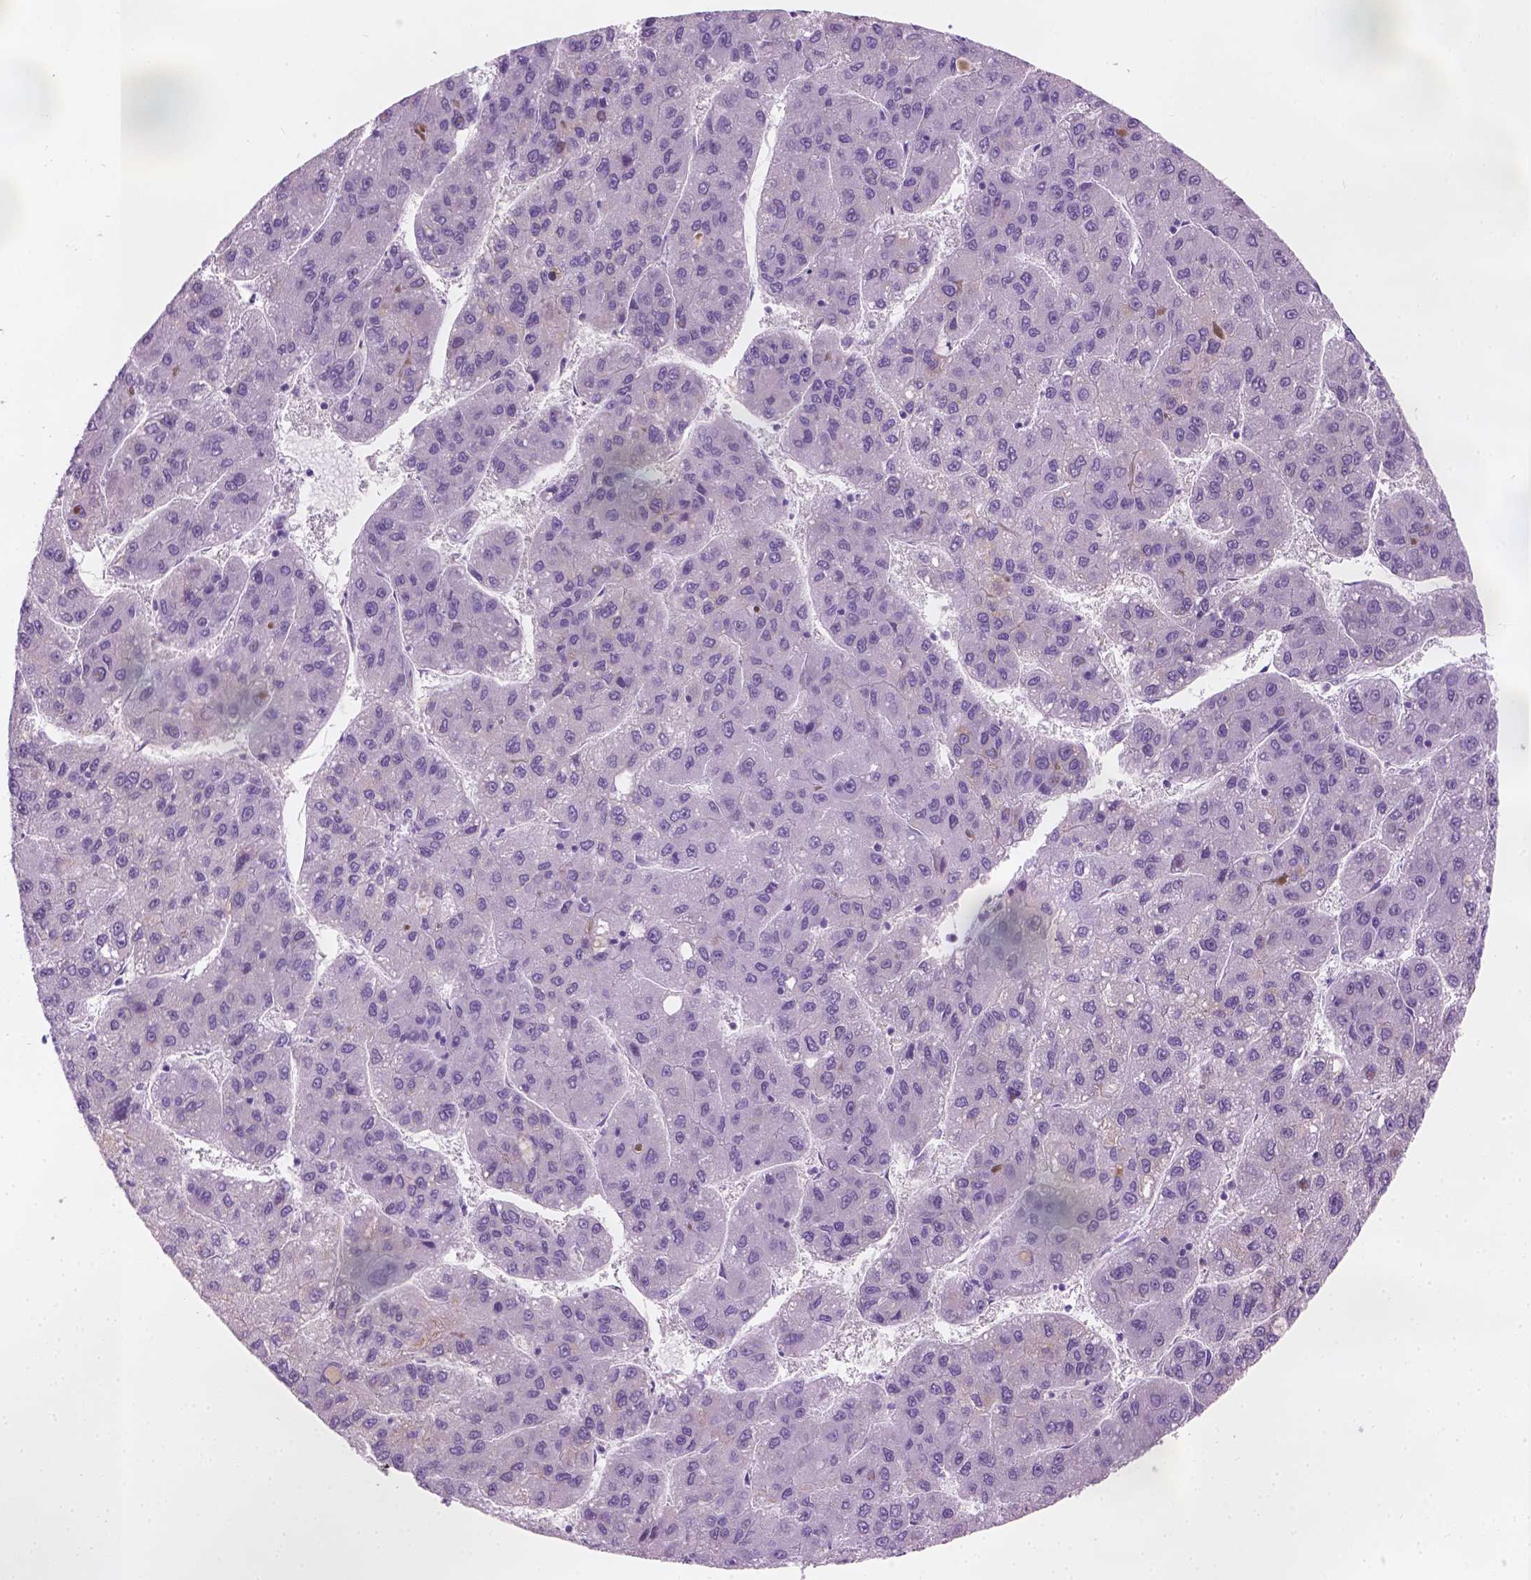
{"staining": {"intensity": "negative", "quantity": "none", "location": "none"}, "tissue": "liver cancer", "cell_type": "Tumor cells", "image_type": "cancer", "snomed": [{"axis": "morphology", "description": "Carcinoma, Hepatocellular, NOS"}, {"axis": "topography", "description": "Liver"}], "caption": "Immunohistochemistry (IHC) micrograph of neoplastic tissue: human liver cancer stained with DAB shows no significant protein expression in tumor cells.", "gene": "TTC29", "patient": {"sex": "female", "age": 82}}